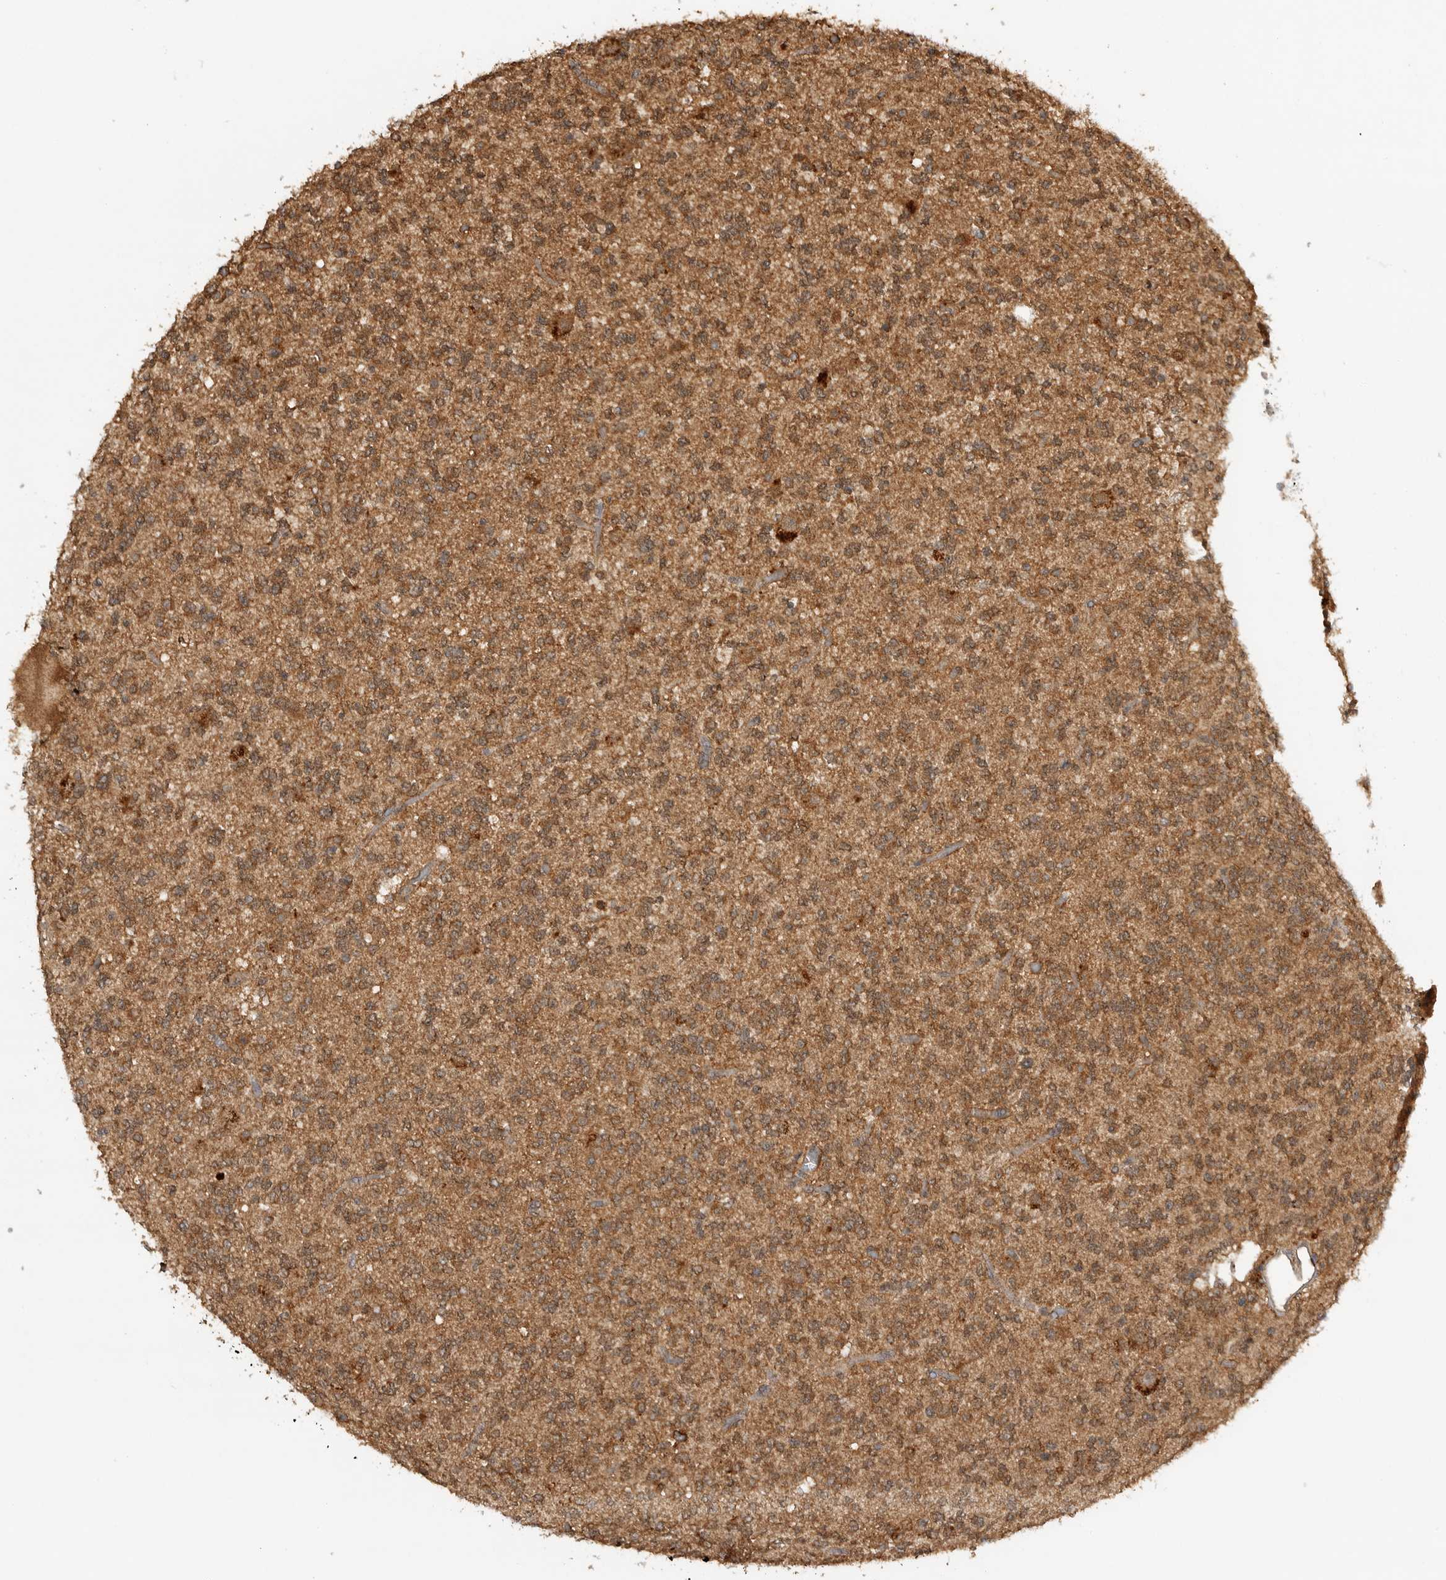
{"staining": {"intensity": "moderate", "quantity": ">75%", "location": "cytoplasmic/membranous"}, "tissue": "glioma", "cell_type": "Tumor cells", "image_type": "cancer", "snomed": [{"axis": "morphology", "description": "Glioma, malignant, Low grade"}, {"axis": "topography", "description": "Brain"}], "caption": "Immunohistochemical staining of human malignant glioma (low-grade) reveals medium levels of moderate cytoplasmic/membranous positivity in approximately >75% of tumor cells. The staining is performed using DAB brown chromogen to label protein expression. The nuclei are counter-stained blue using hematoxylin.", "gene": "ICOSLG", "patient": {"sex": "male", "age": 38}}